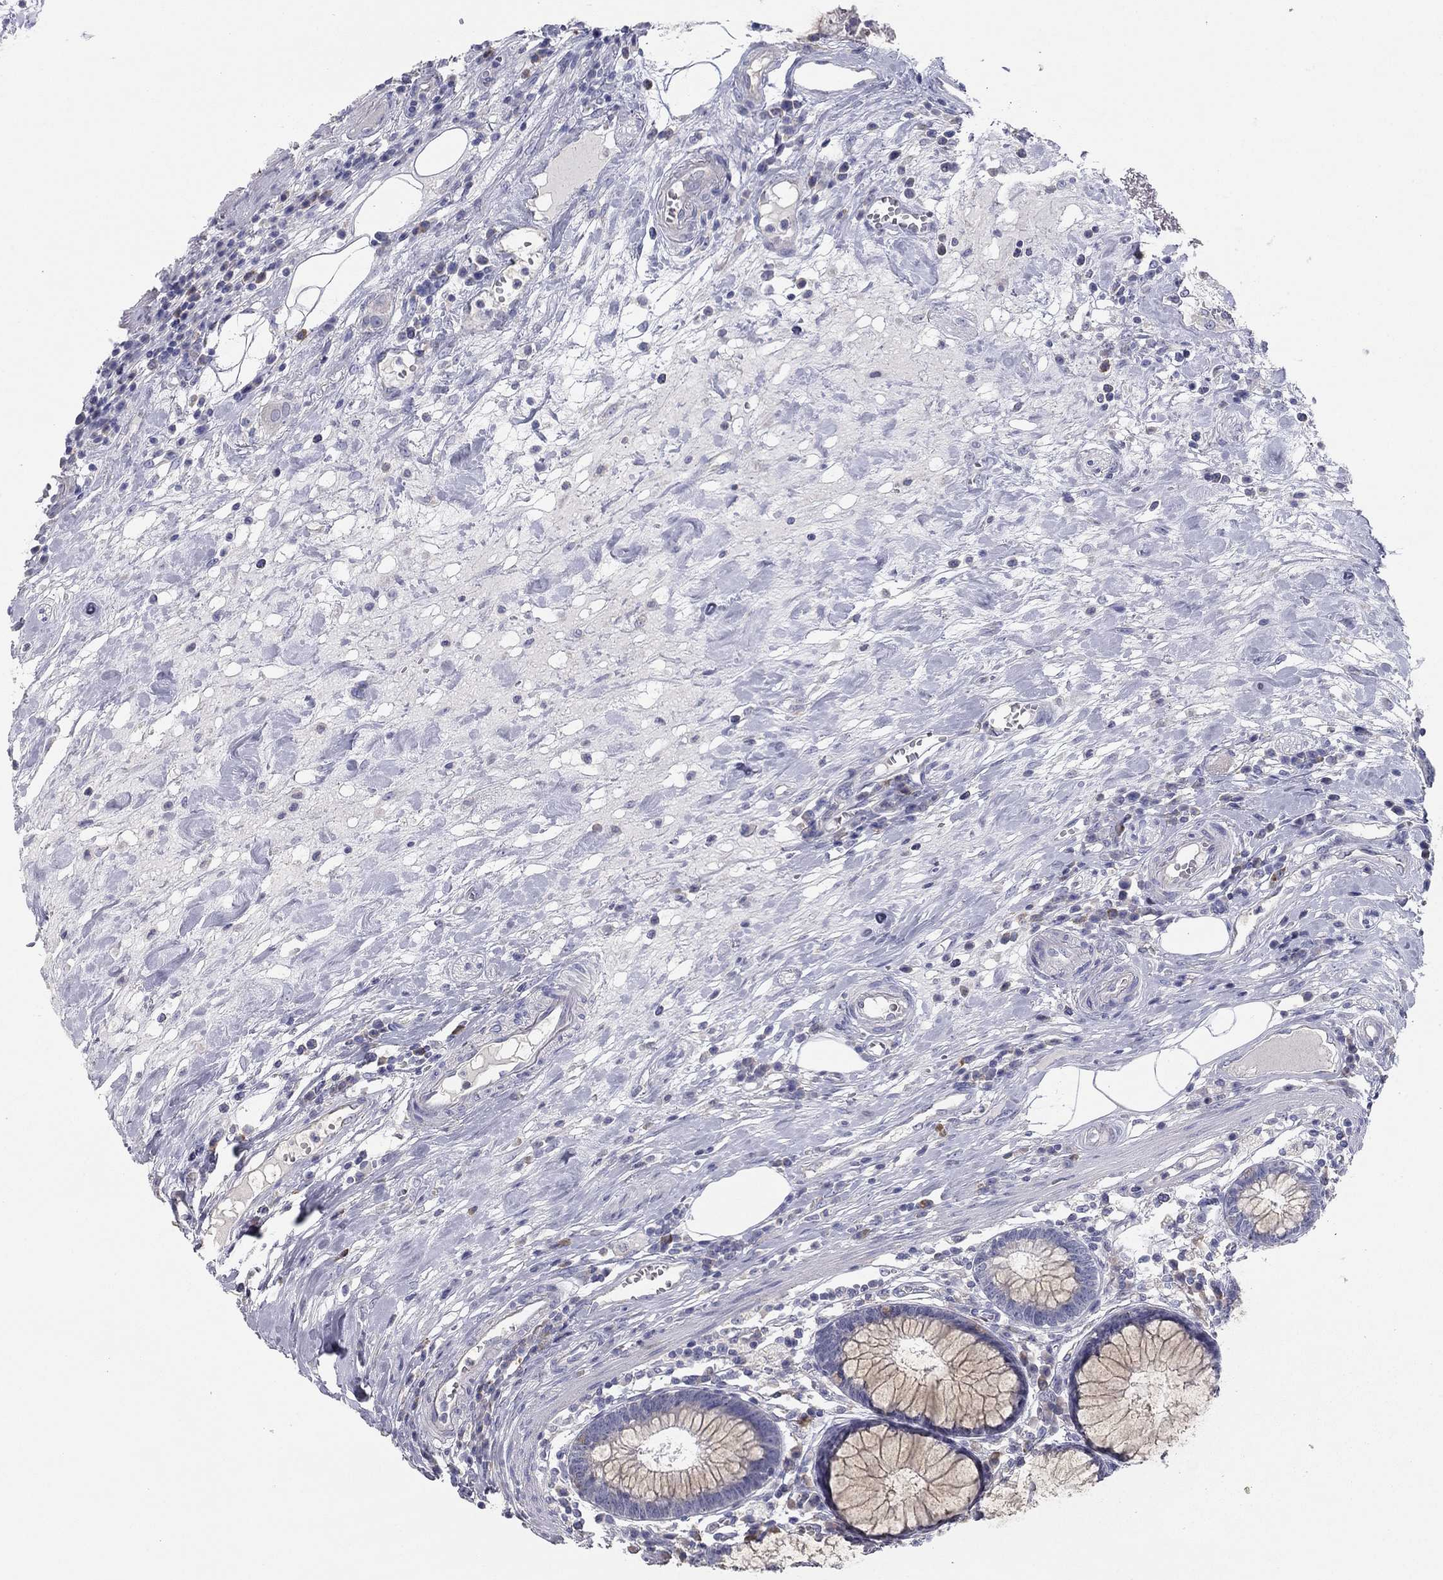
{"staining": {"intensity": "negative", "quantity": "none", "location": "none"}, "tissue": "colon", "cell_type": "Endothelial cells", "image_type": "normal", "snomed": [{"axis": "morphology", "description": "Normal tissue, NOS"}, {"axis": "topography", "description": "Colon"}], "caption": "Immunohistochemistry (IHC) of normal human colon exhibits no positivity in endothelial cells.", "gene": "GRK7", "patient": {"sex": "male", "age": 65}}